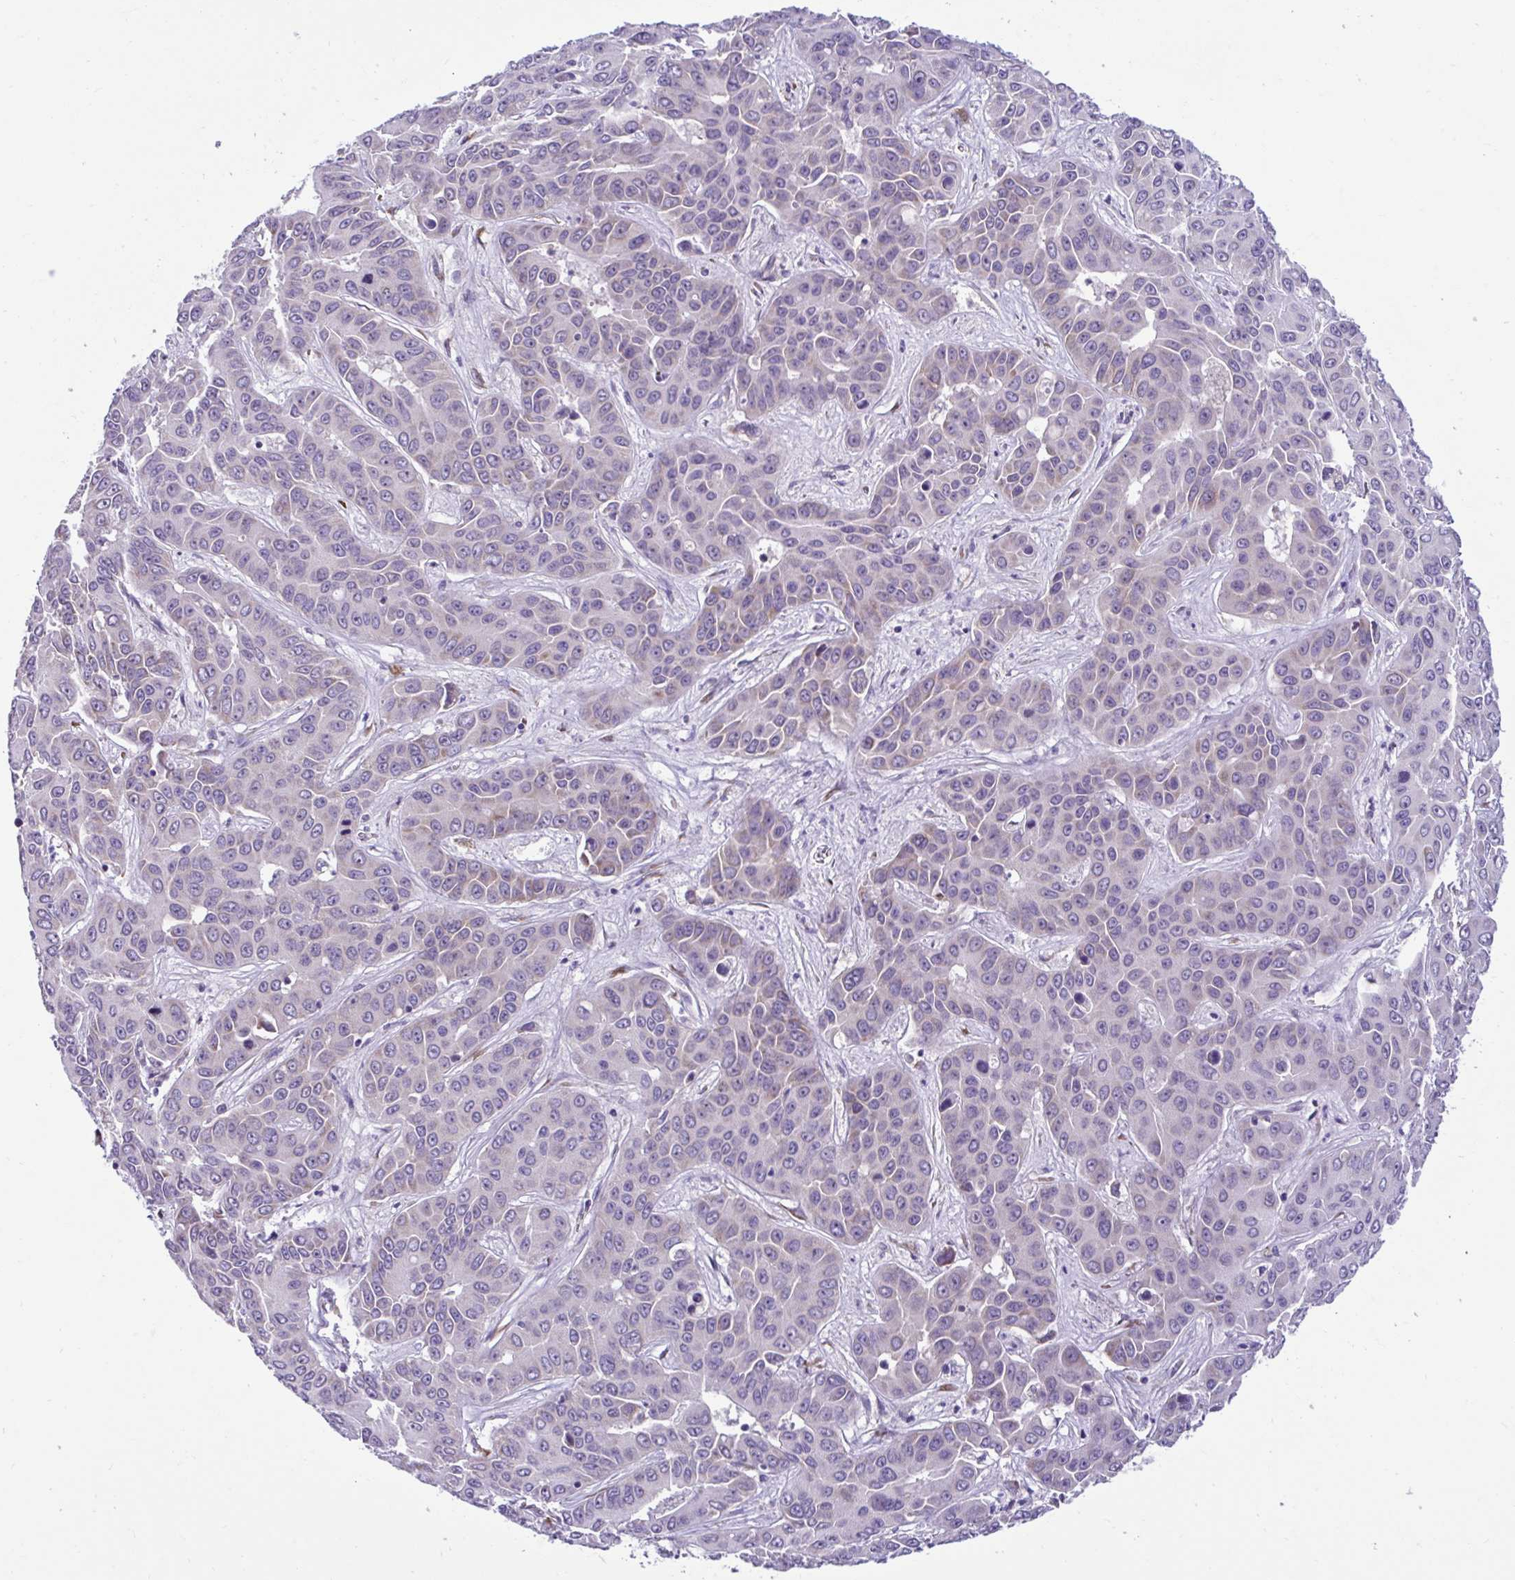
{"staining": {"intensity": "negative", "quantity": "none", "location": "none"}, "tissue": "liver cancer", "cell_type": "Tumor cells", "image_type": "cancer", "snomed": [{"axis": "morphology", "description": "Cholangiocarcinoma"}, {"axis": "topography", "description": "Liver"}], "caption": "A histopathology image of liver cancer (cholangiocarcinoma) stained for a protein displays no brown staining in tumor cells. (DAB (3,3'-diaminobenzidine) immunohistochemistry (IHC), high magnification).", "gene": "RPL7", "patient": {"sex": "female", "age": 52}}